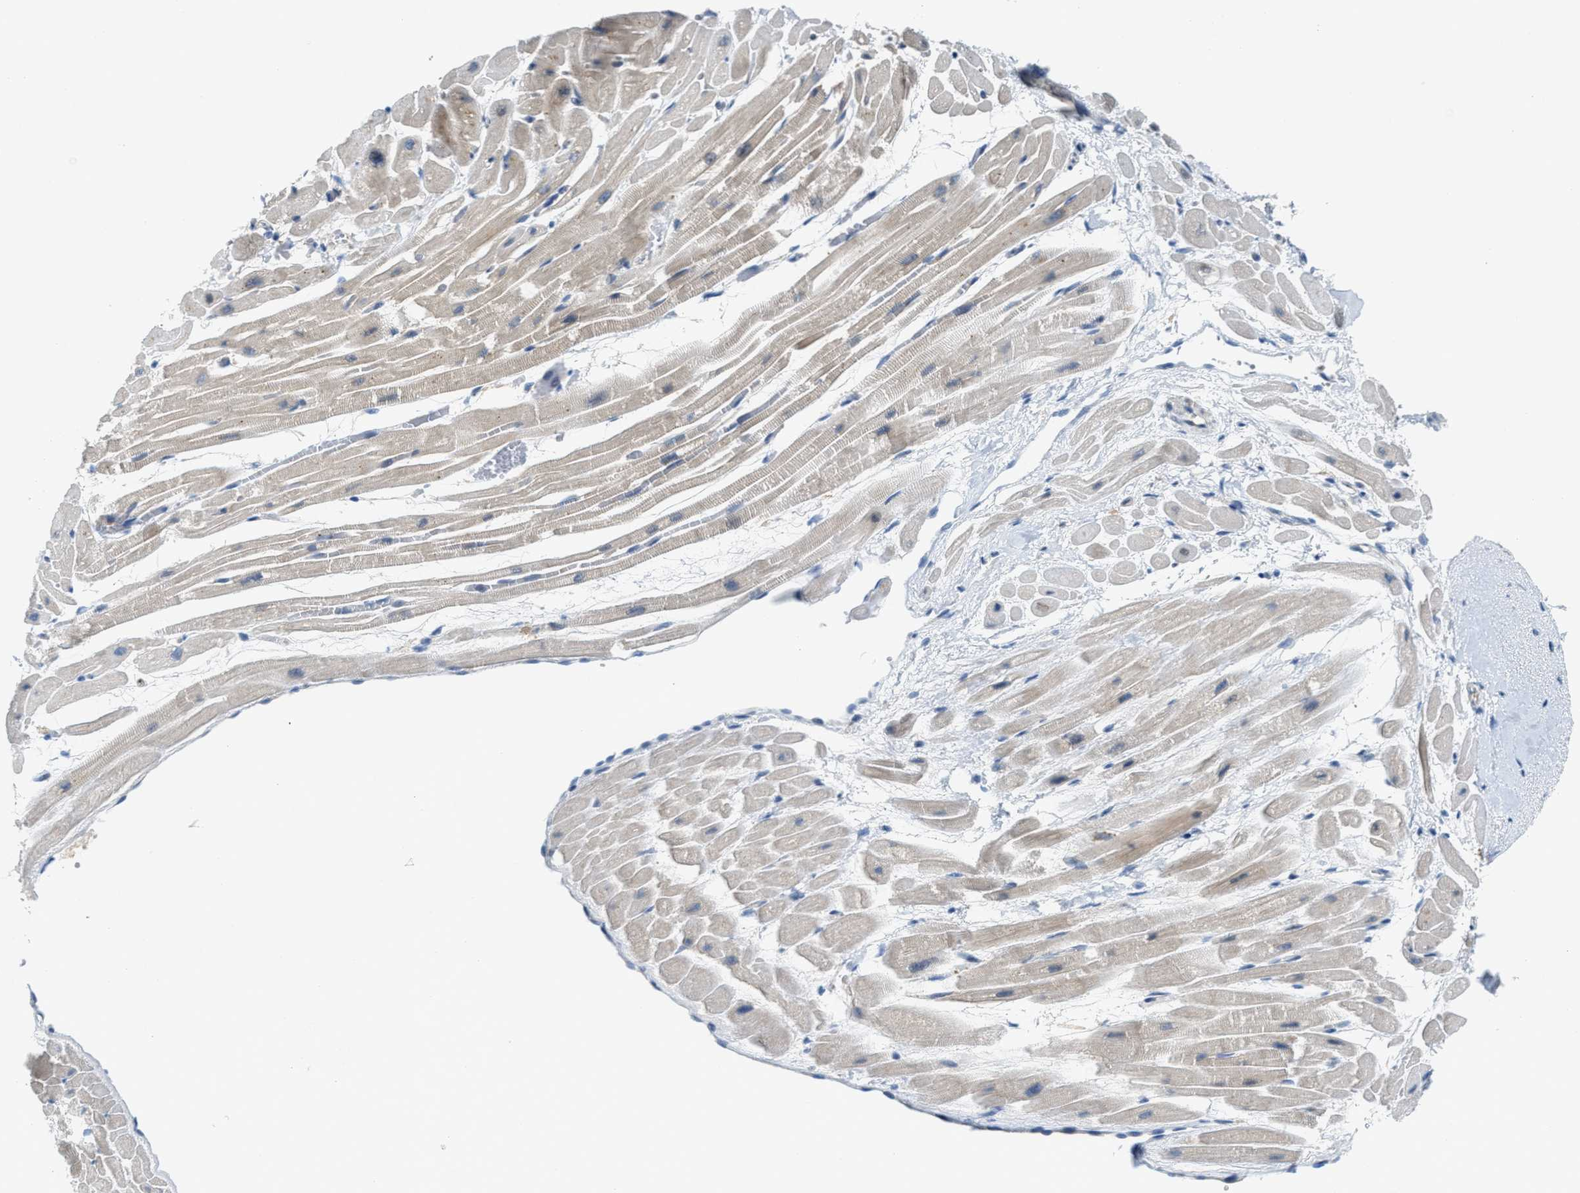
{"staining": {"intensity": "moderate", "quantity": "25%-75%", "location": "cytoplasmic/membranous"}, "tissue": "heart muscle", "cell_type": "Cardiomyocytes", "image_type": "normal", "snomed": [{"axis": "morphology", "description": "Normal tissue, NOS"}, {"axis": "topography", "description": "Heart"}], "caption": "Immunohistochemistry (IHC) (DAB (3,3'-diaminobenzidine)) staining of unremarkable human heart muscle demonstrates moderate cytoplasmic/membranous protein staining in about 25%-75% of cardiomyocytes. The staining is performed using DAB brown chromogen to label protein expression. The nuclei are counter-stained blue using hematoxylin.", "gene": "KLHDC10", "patient": {"sex": "male", "age": 45}}